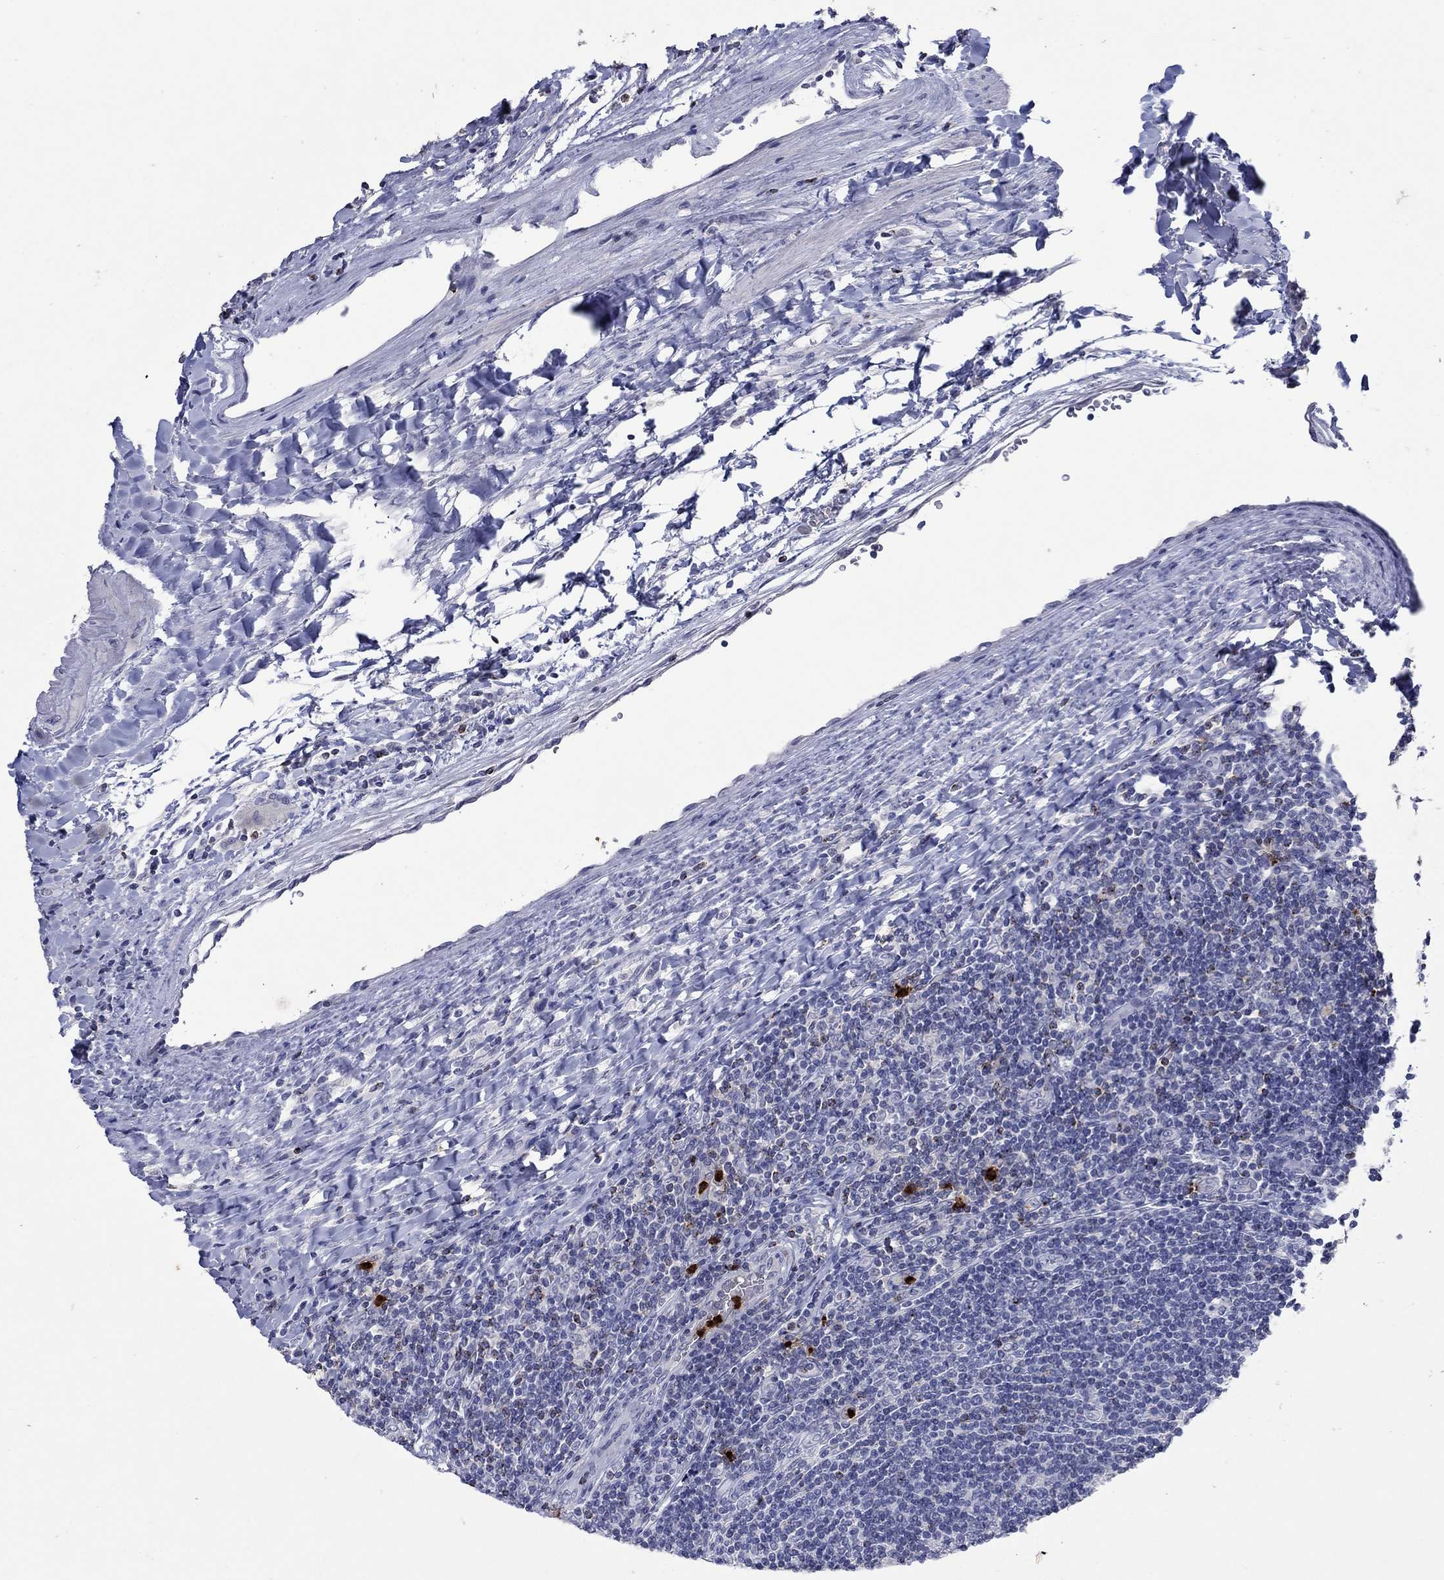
{"staining": {"intensity": "negative", "quantity": "none", "location": "none"}, "tissue": "lymphoma", "cell_type": "Tumor cells", "image_type": "cancer", "snomed": [{"axis": "morphology", "description": "Hodgkin's disease, NOS"}, {"axis": "topography", "description": "Lymph node"}], "caption": "A high-resolution micrograph shows IHC staining of Hodgkin's disease, which demonstrates no significant expression in tumor cells. (Brightfield microscopy of DAB (3,3'-diaminobenzidine) immunohistochemistry (IHC) at high magnification).", "gene": "CCL5", "patient": {"sex": "male", "age": 40}}